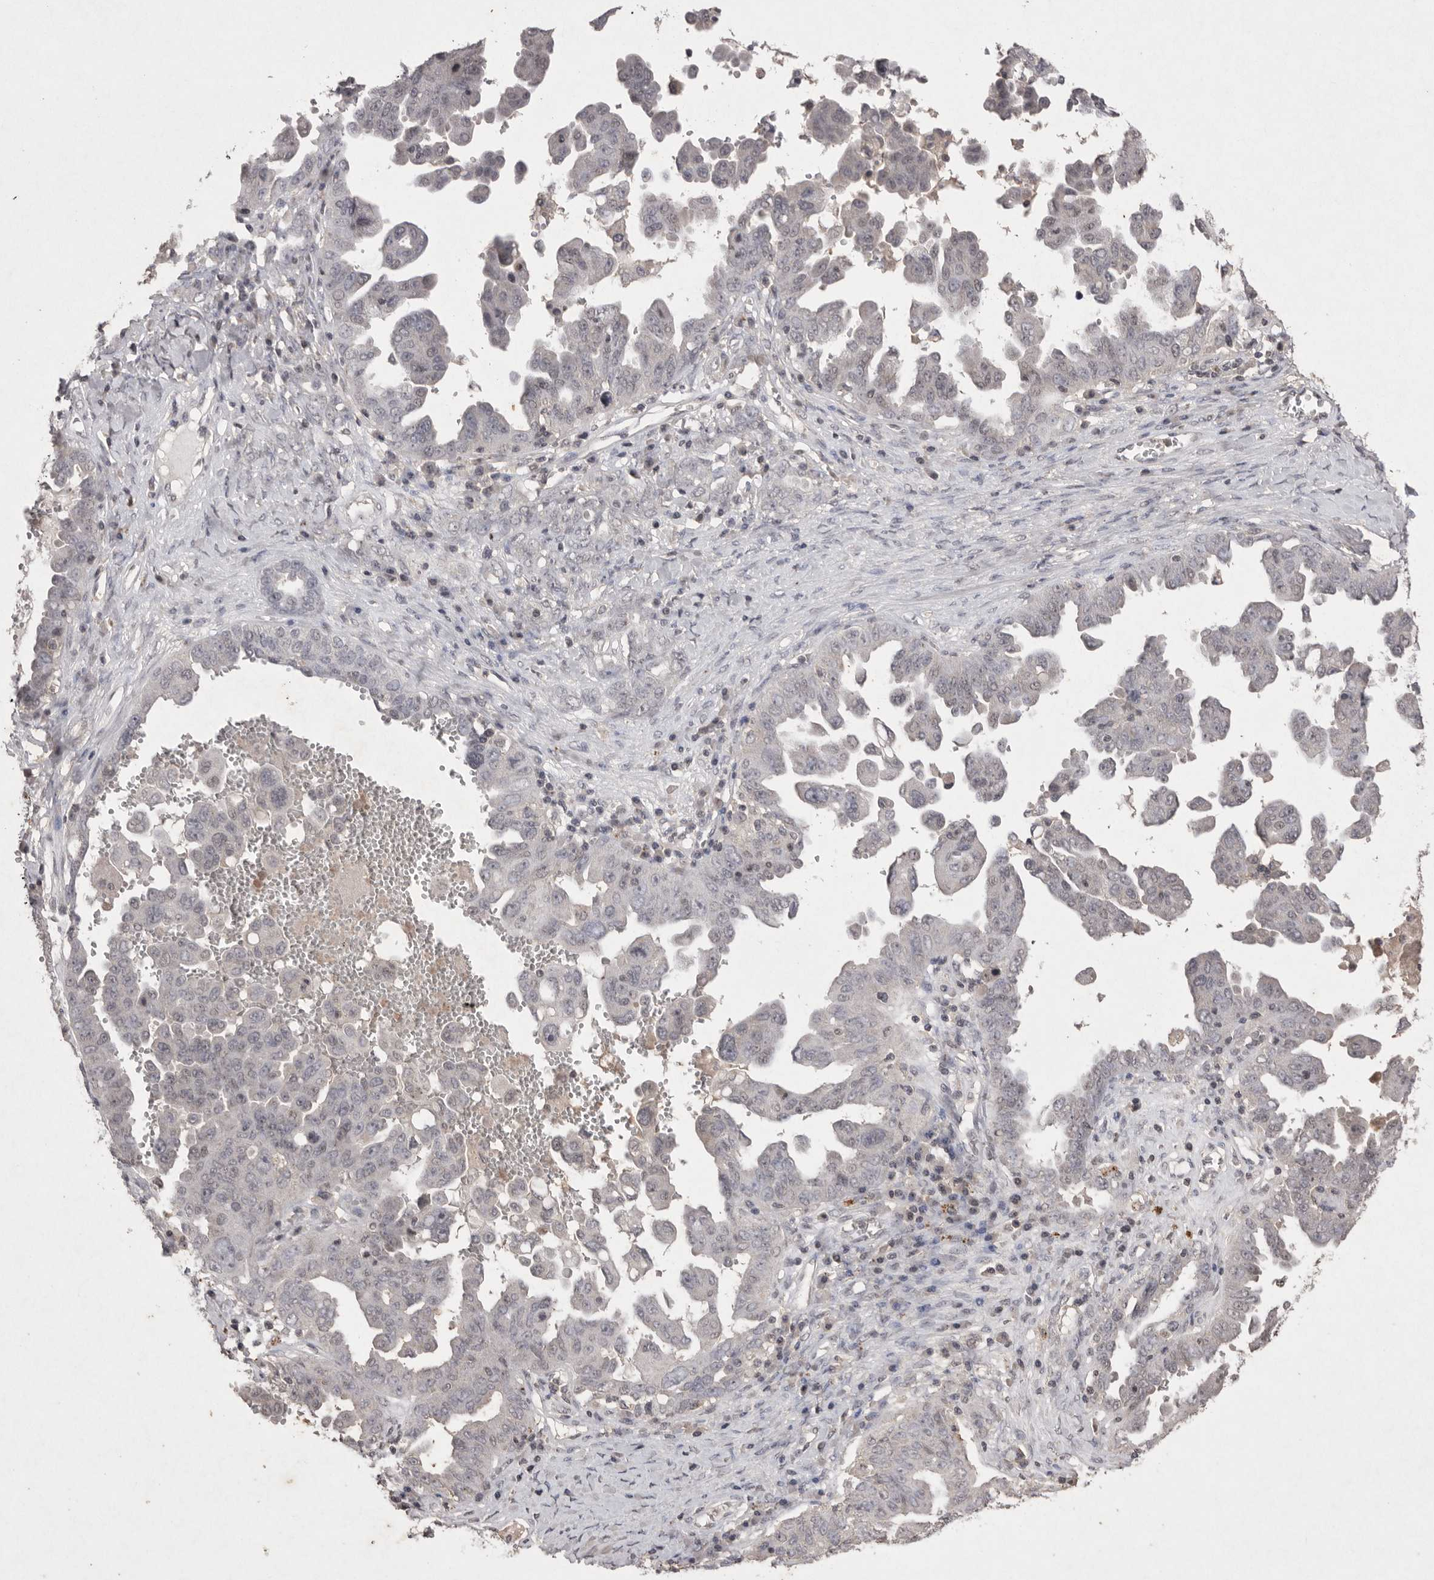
{"staining": {"intensity": "negative", "quantity": "none", "location": "none"}, "tissue": "ovarian cancer", "cell_type": "Tumor cells", "image_type": "cancer", "snomed": [{"axis": "morphology", "description": "Carcinoma, endometroid"}, {"axis": "topography", "description": "Ovary"}], "caption": "Protein analysis of ovarian cancer reveals no significant positivity in tumor cells.", "gene": "APLNR", "patient": {"sex": "female", "age": 62}}